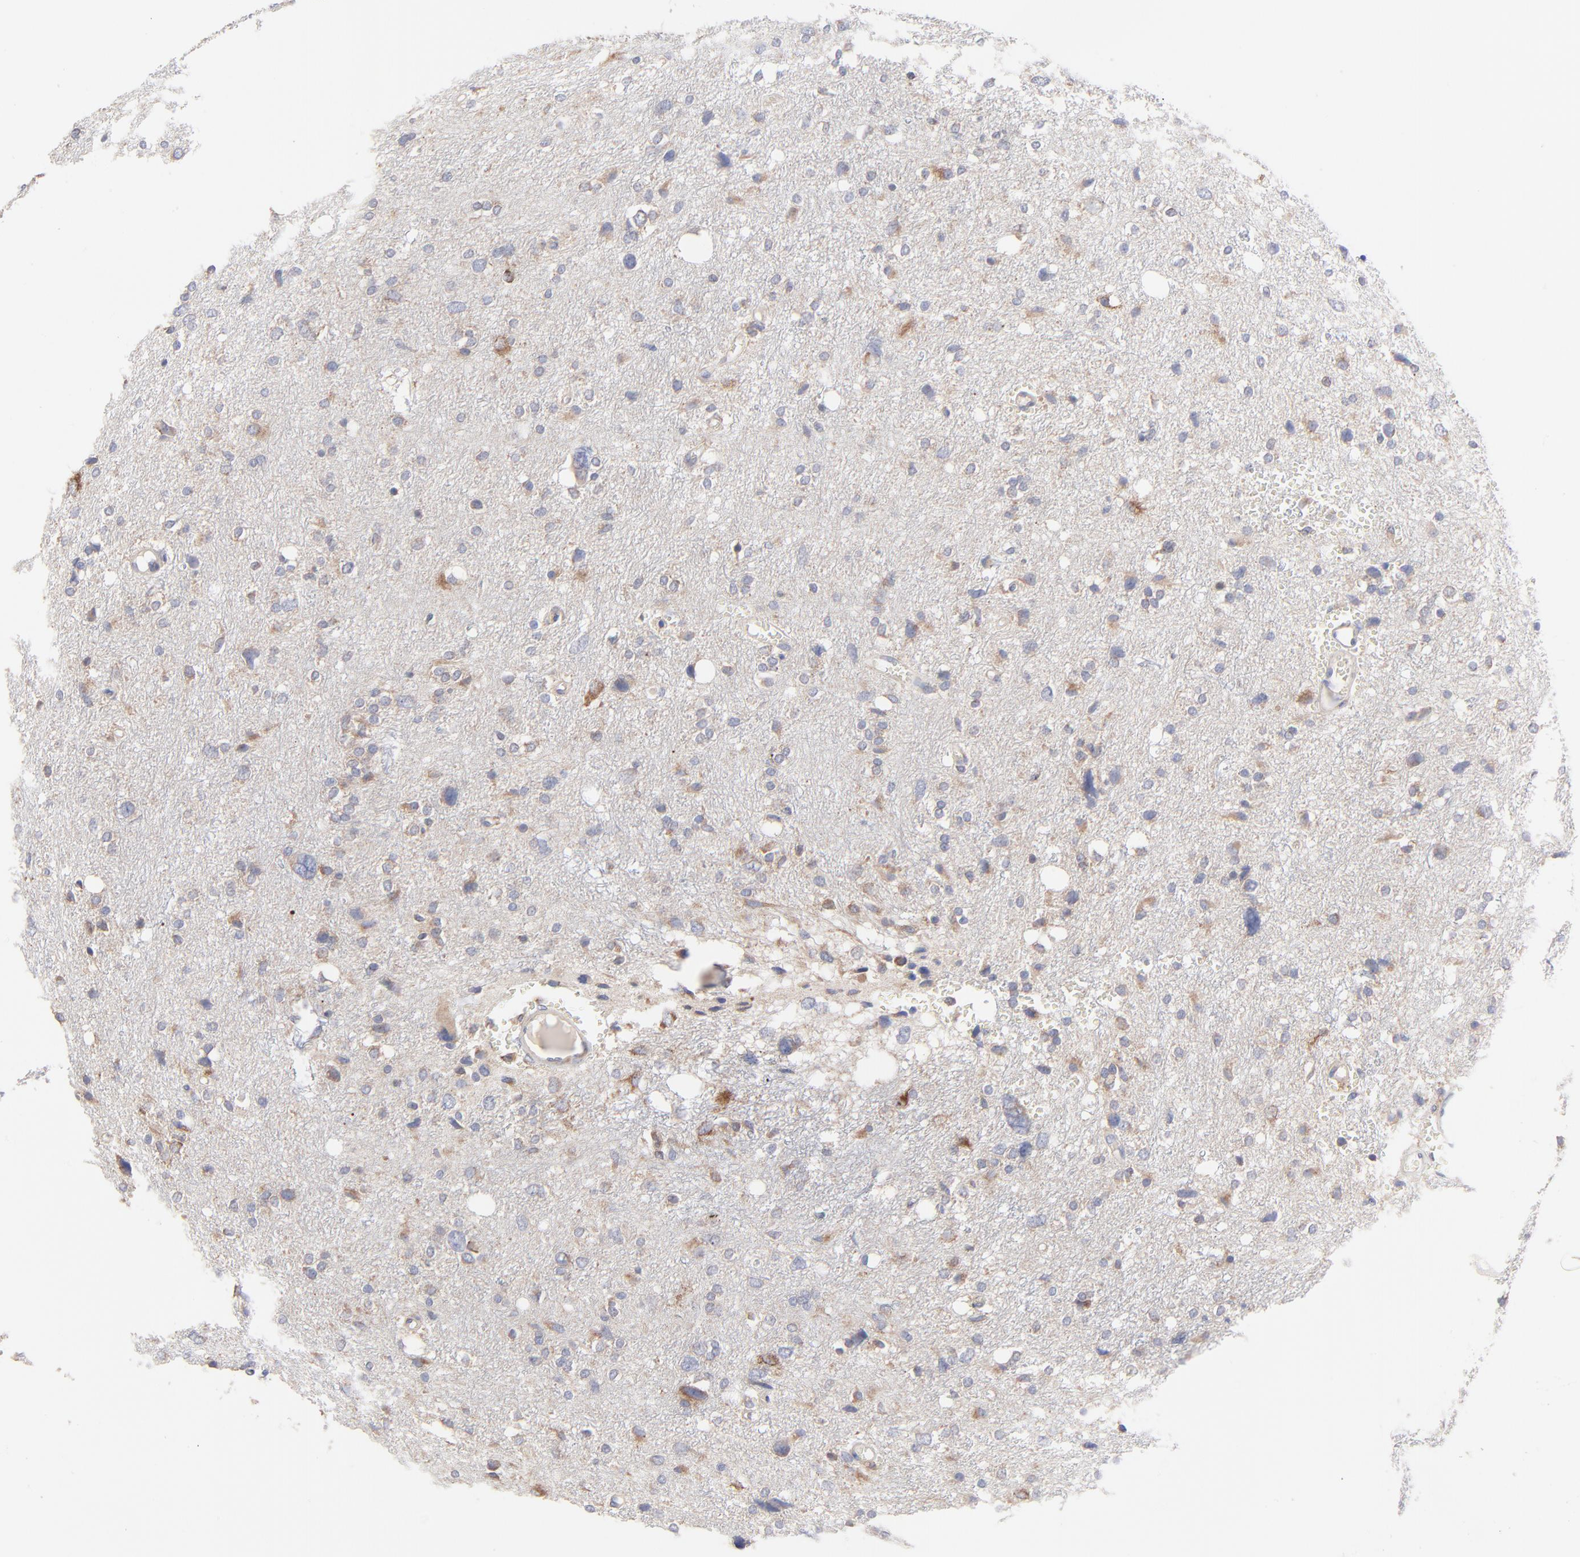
{"staining": {"intensity": "weak", "quantity": "25%-75%", "location": "cytoplasmic/membranous"}, "tissue": "glioma", "cell_type": "Tumor cells", "image_type": "cancer", "snomed": [{"axis": "morphology", "description": "Glioma, malignant, High grade"}, {"axis": "topography", "description": "Brain"}], "caption": "Immunohistochemistry image of malignant glioma (high-grade) stained for a protein (brown), which displays low levels of weak cytoplasmic/membranous expression in approximately 25%-75% of tumor cells.", "gene": "PPFIBP2", "patient": {"sex": "female", "age": 59}}